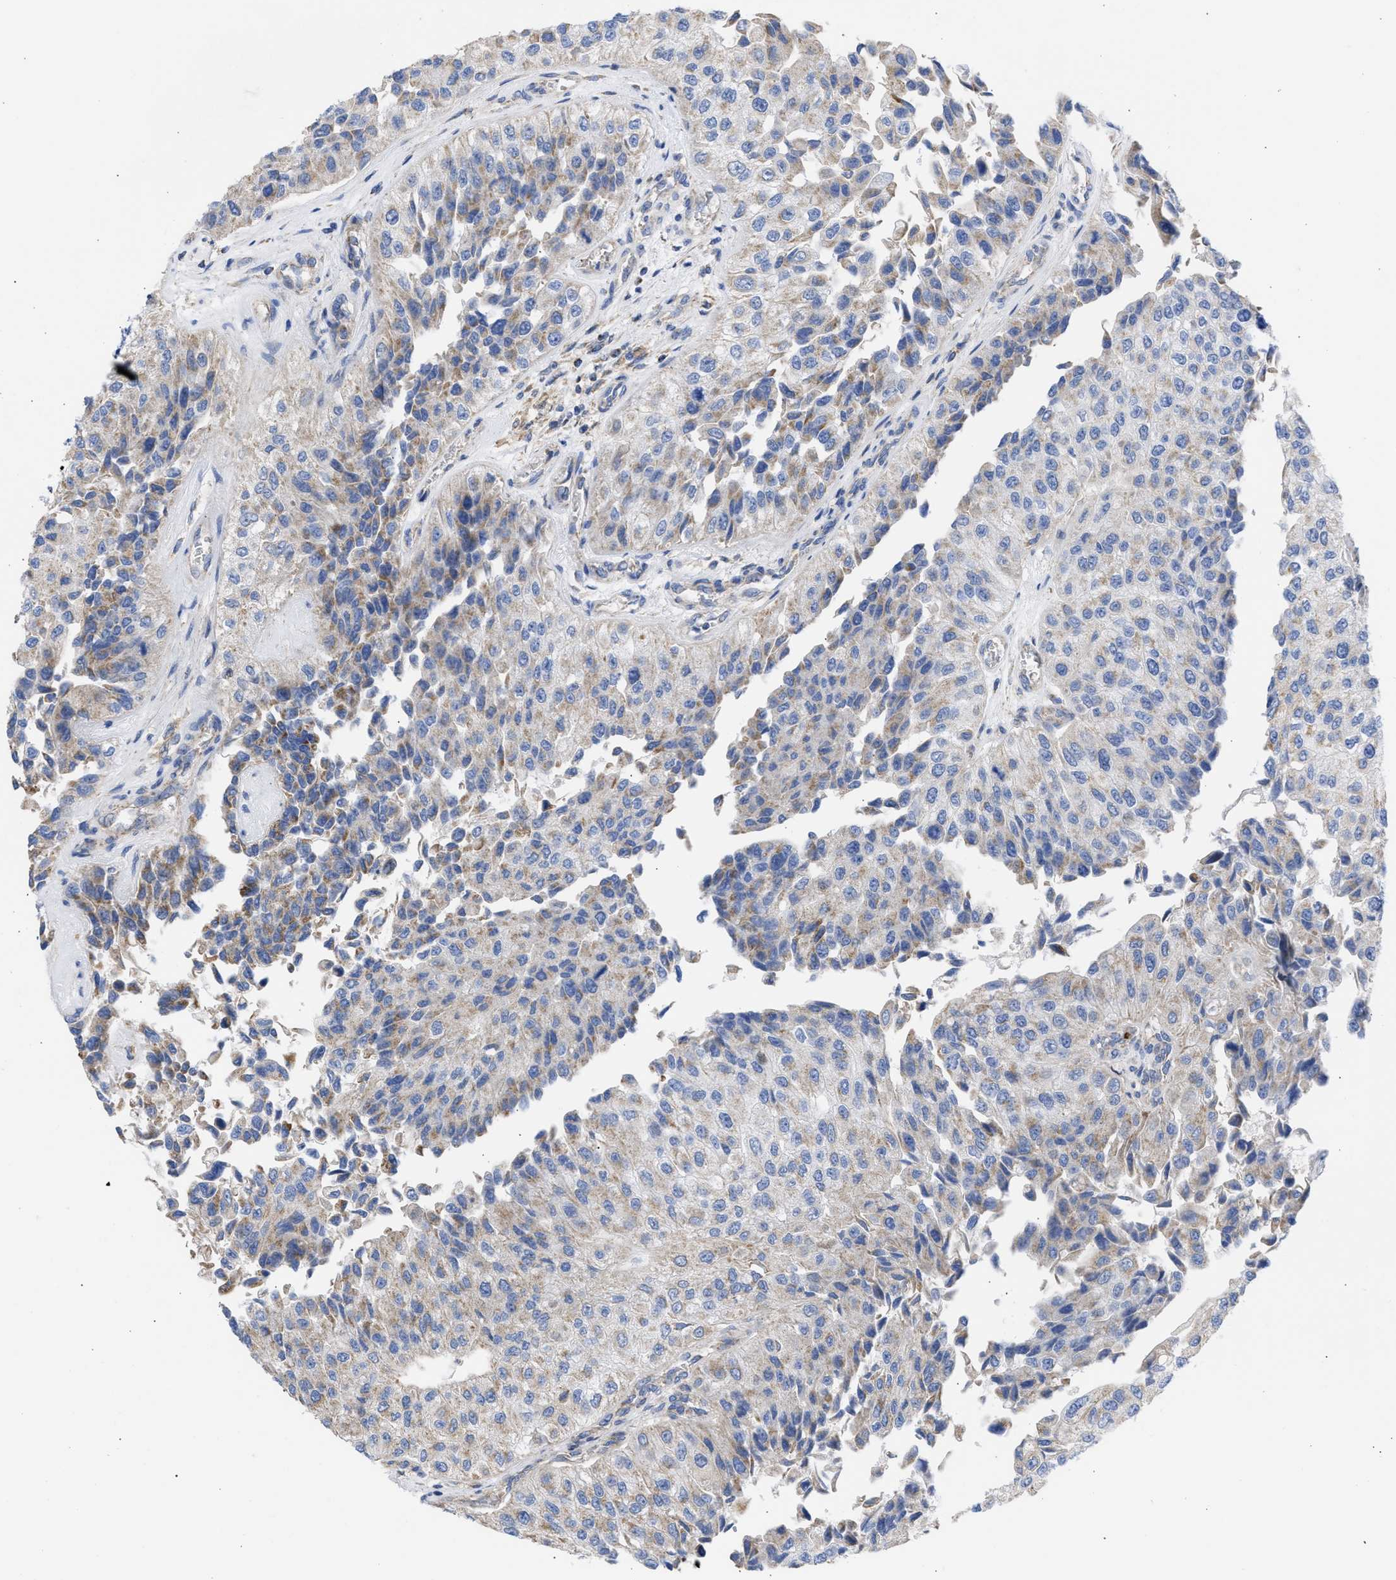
{"staining": {"intensity": "moderate", "quantity": "25%-75%", "location": "cytoplasmic/membranous"}, "tissue": "urothelial cancer", "cell_type": "Tumor cells", "image_type": "cancer", "snomed": [{"axis": "morphology", "description": "Urothelial carcinoma, High grade"}, {"axis": "topography", "description": "Kidney"}, {"axis": "topography", "description": "Urinary bladder"}], "caption": "Immunohistochemistry (IHC) (DAB) staining of high-grade urothelial carcinoma reveals moderate cytoplasmic/membranous protein positivity in approximately 25%-75% of tumor cells.", "gene": "BTG3", "patient": {"sex": "male", "age": 77}}